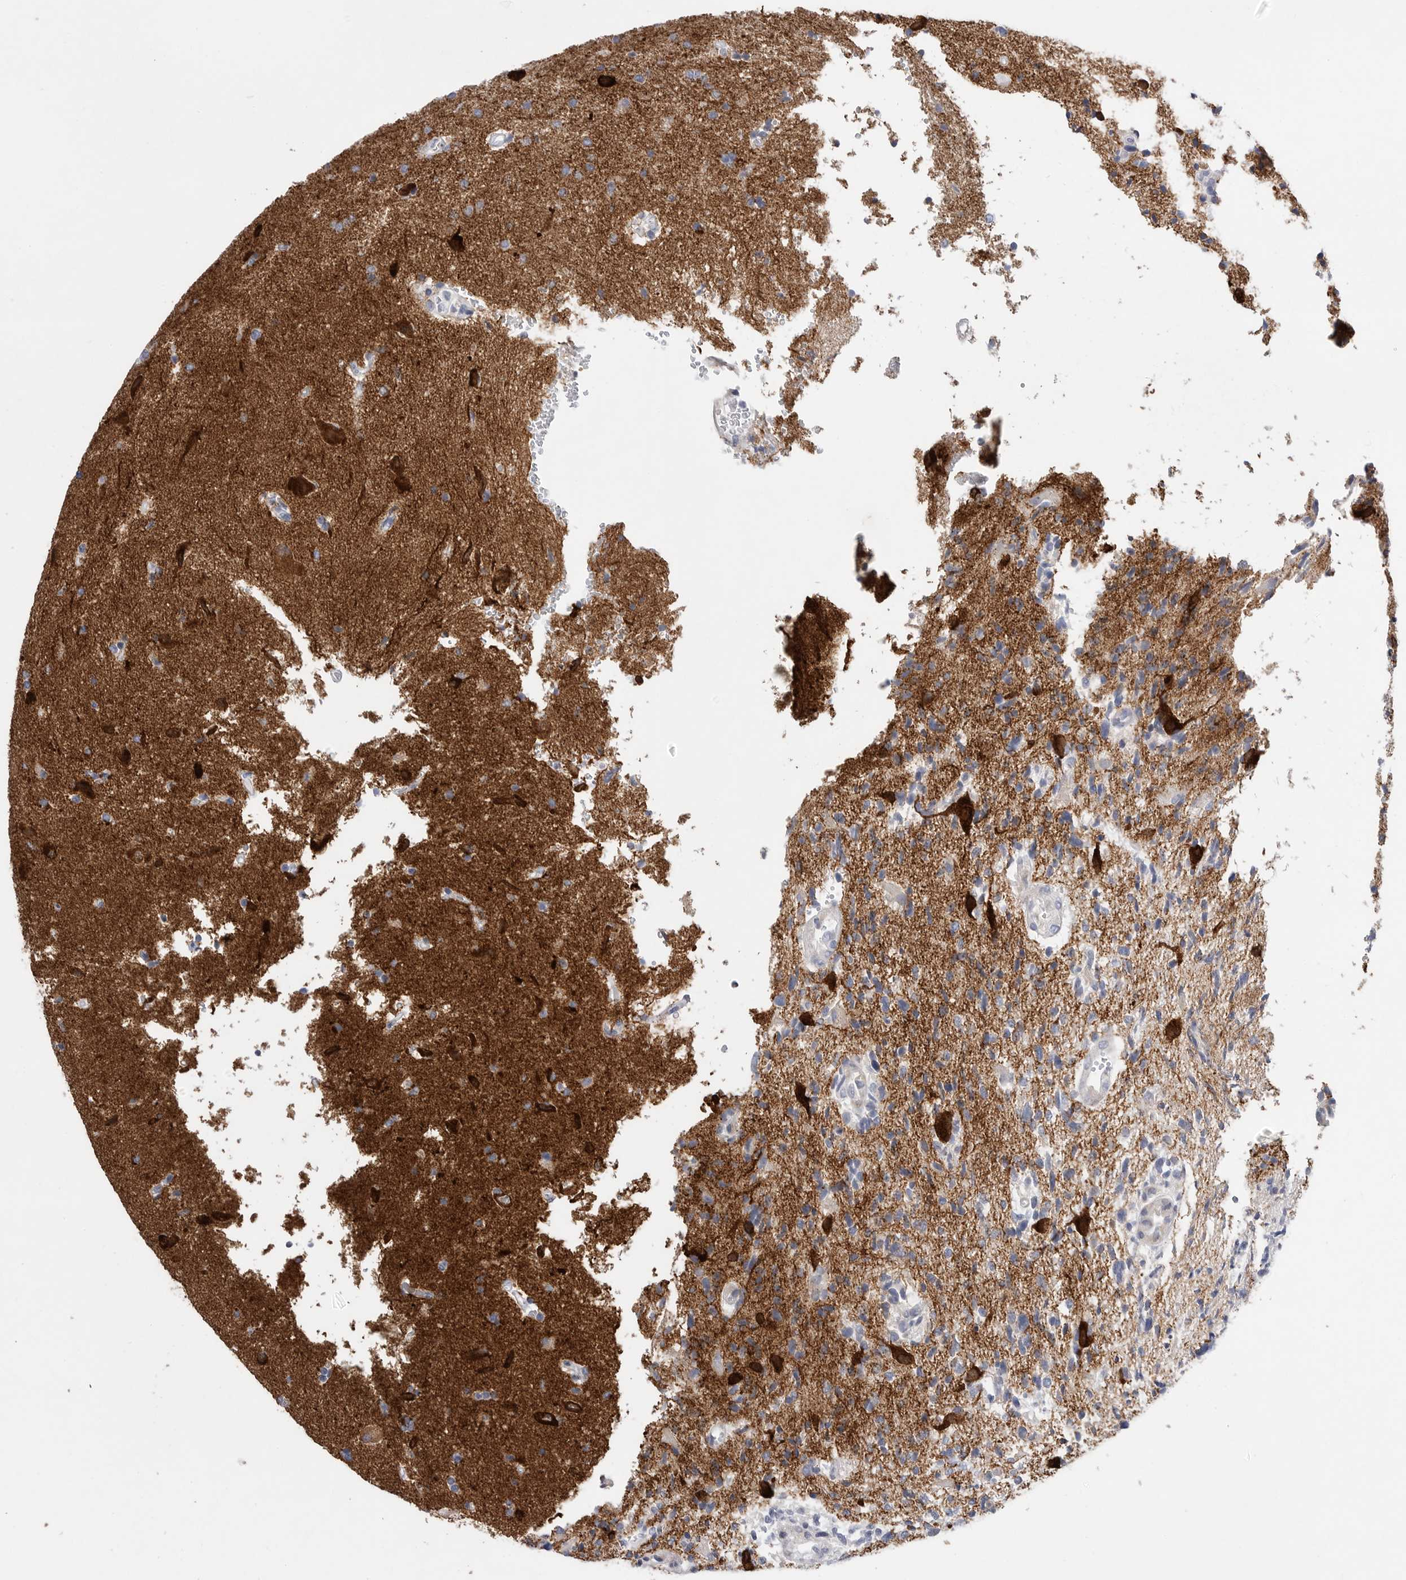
{"staining": {"intensity": "negative", "quantity": "none", "location": "none"}, "tissue": "glioma", "cell_type": "Tumor cells", "image_type": "cancer", "snomed": [{"axis": "morphology", "description": "Glioma, malignant, High grade"}, {"axis": "topography", "description": "Brain"}], "caption": "High power microscopy histopathology image of an immunohistochemistry histopathology image of glioma, revealing no significant positivity in tumor cells.", "gene": "CAMK2B", "patient": {"sex": "male", "age": 72}}